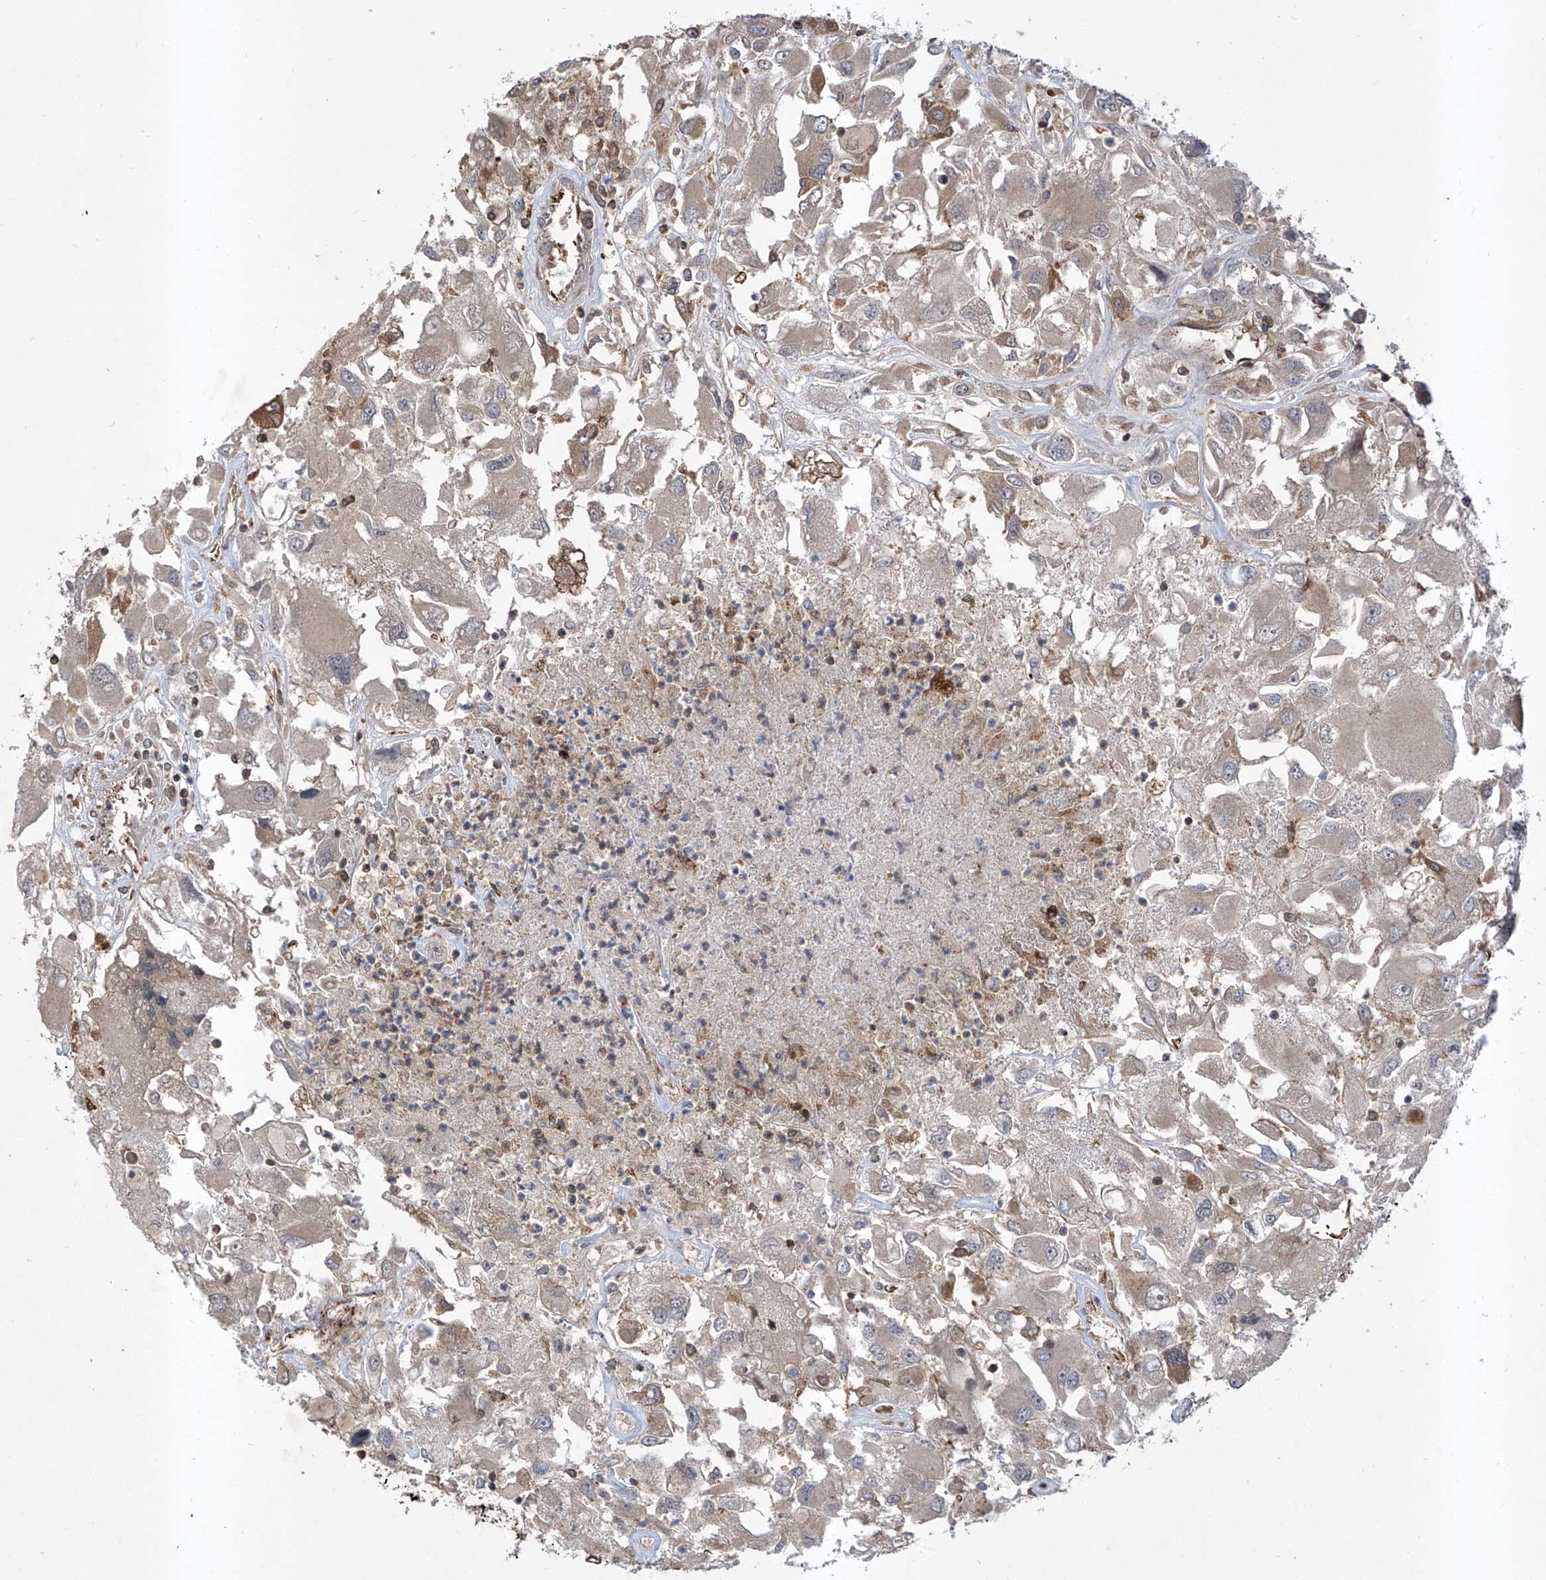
{"staining": {"intensity": "weak", "quantity": "25%-75%", "location": "cytoplasmic/membranous"}, "tissue": "renal cancer", "cell_type": "Tumor cells", "image_type": "cancer", "snomed": [{"axis": "morphology", "description": "Adenocarcinoma, NOS"}, {"axis": "topography", "description": "Kidney"}], "caption": "DAB (3,3'-diaminobenzidine) immunohistochemical staining of human renal adenocarcinoma demonstrates weak cytoplasmic/membranous protein expression in approximately 25%-75% of tumor cells. The staining was performed using DAB (3,3'-diaminobenzidine) to visualize the protein expression in brown, while the nuclei were stained in blue with hematoxylin (Magnification: 20x).", "gene": "HOXC8", "patient": {"sex": "female", "age": 52}}